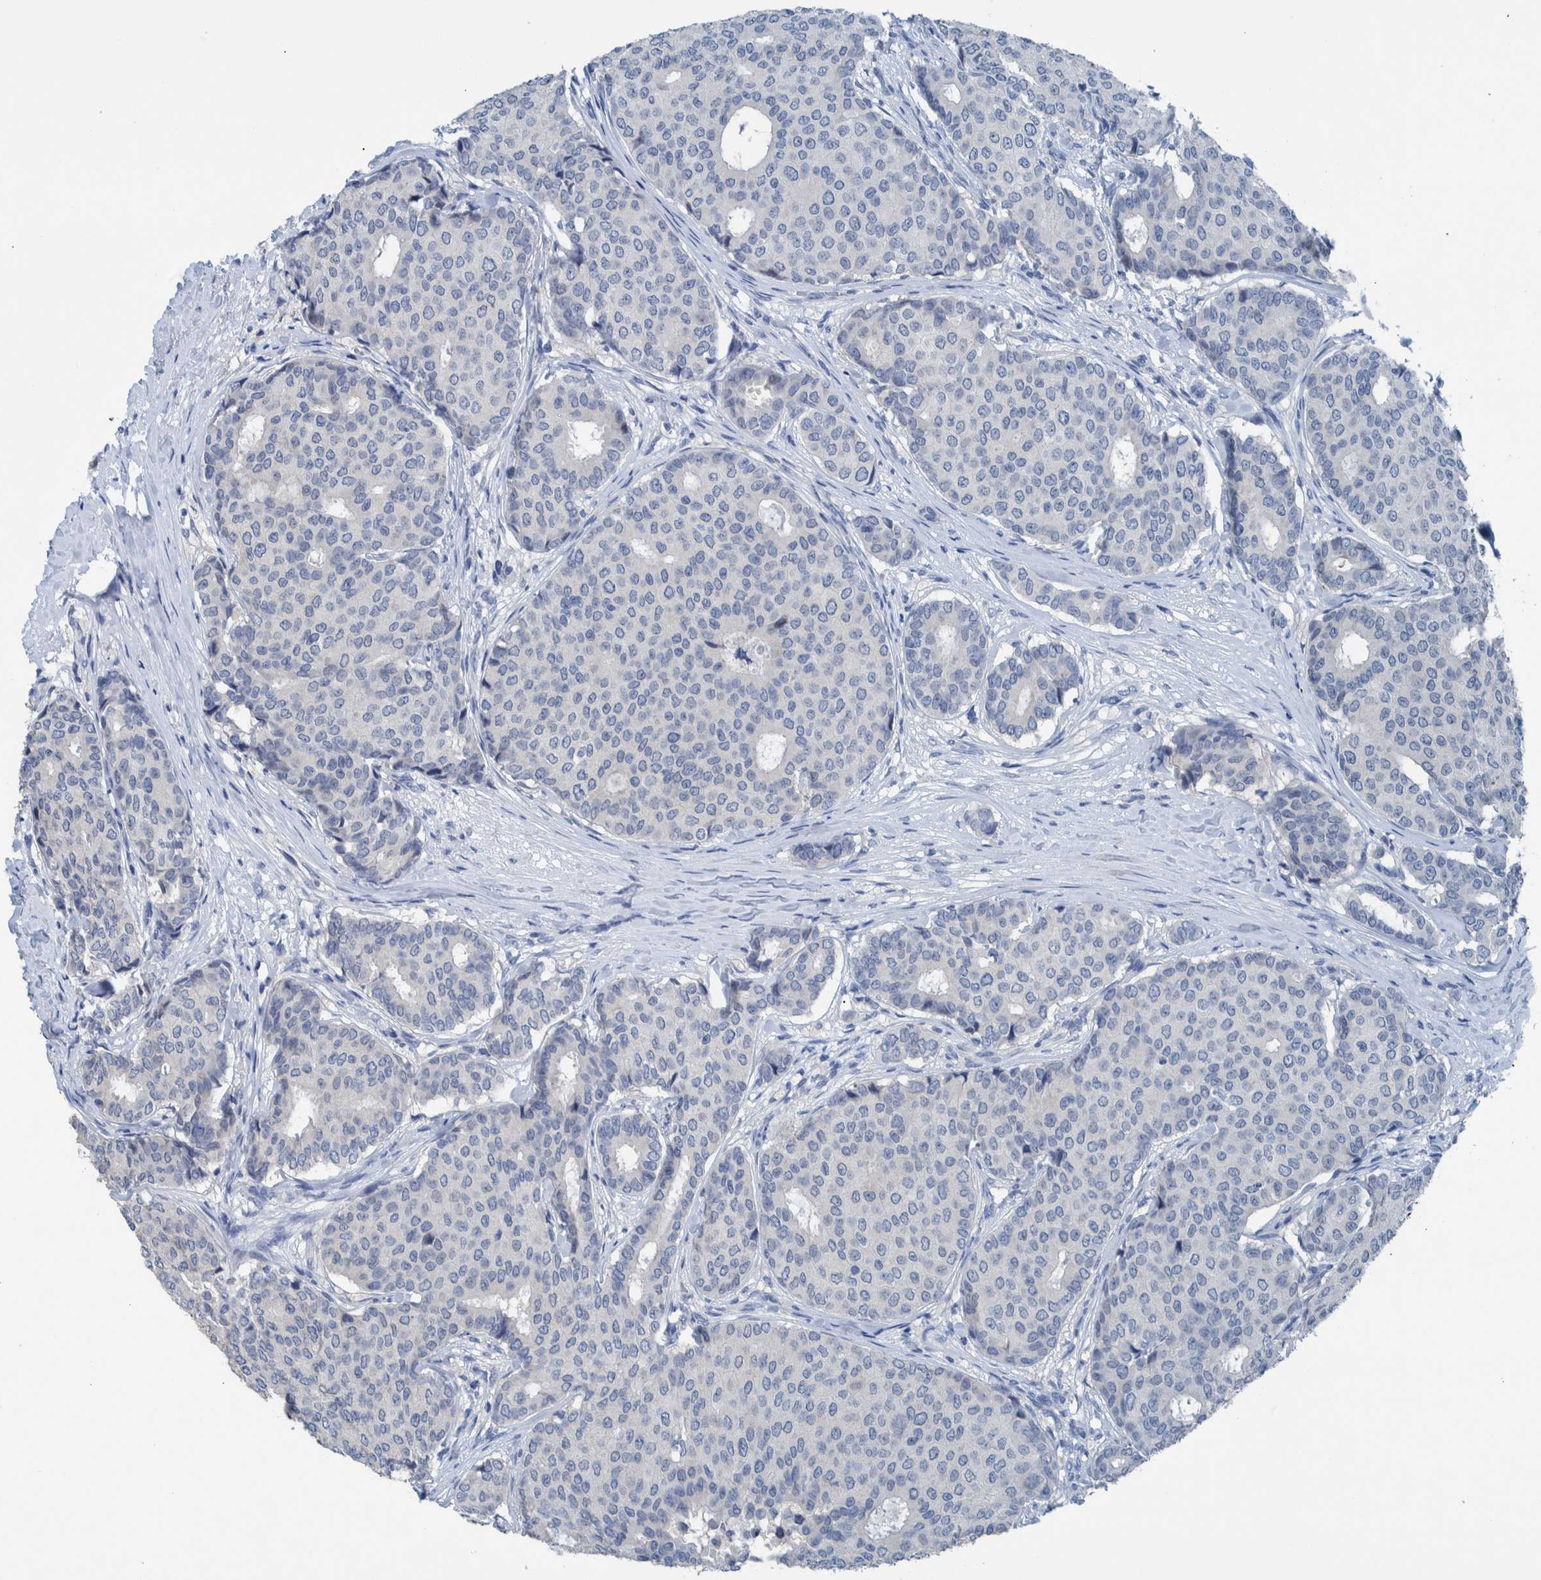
{"staining": {"intensity": "negative", "quantity": "none", "location": "none"}, "tissue": "breast cancer", "cell_type": "Tumor cells", "image_type": "cancer", "snomed": [{"axis": "morphology", "description": "Duct carcinoma"}, {"axis": "topography", "description": "Breast"}], "caption": "Breast intraductal carcinoma stained for a protein using immunohistochemistry shows no positivity tumor cells.", "gene": "IDO1", "patient": {"sex": "female", "age": 75}}